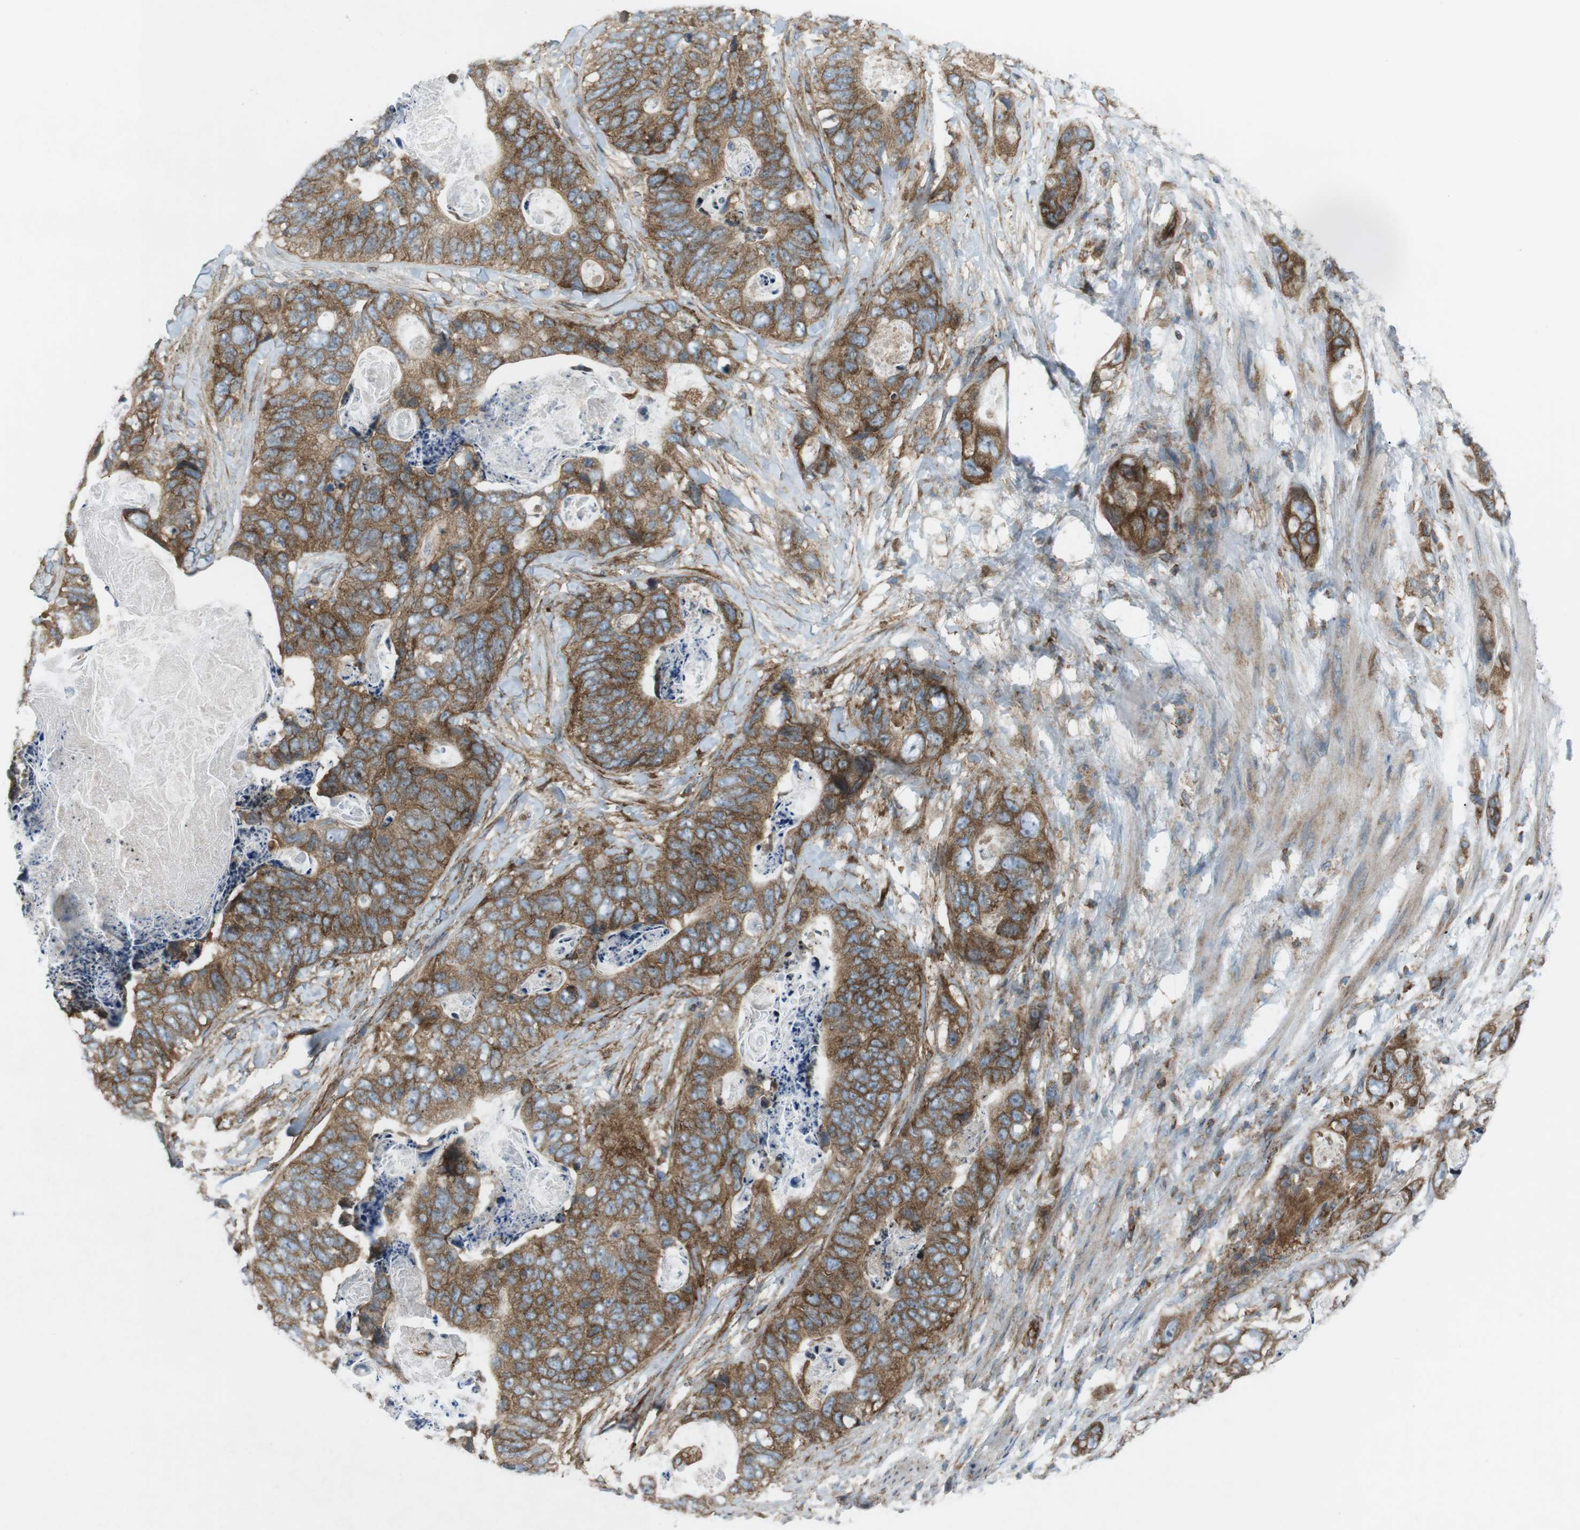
{"staining": {"intensity": "moderate", "quantity": ">75%", "location": "cytoplasmic/membranous"}, "tissue": "stomach cancer", "cell_type": "Tumor cells", "image_type": "cancer", "snomed": [{"axis": "morphology", "description": "Adenocarcinoma, NOS"}, {"axis": "topography", "description": "Stomach"}], "caption": "Stomach cancer stained for a protein (brown) shows moderate cytoplasmic/membranous positive staining in approximately >75% of tumor cells.", "gene": "FLII", "patient": {"sex": "female", "age": 89}}